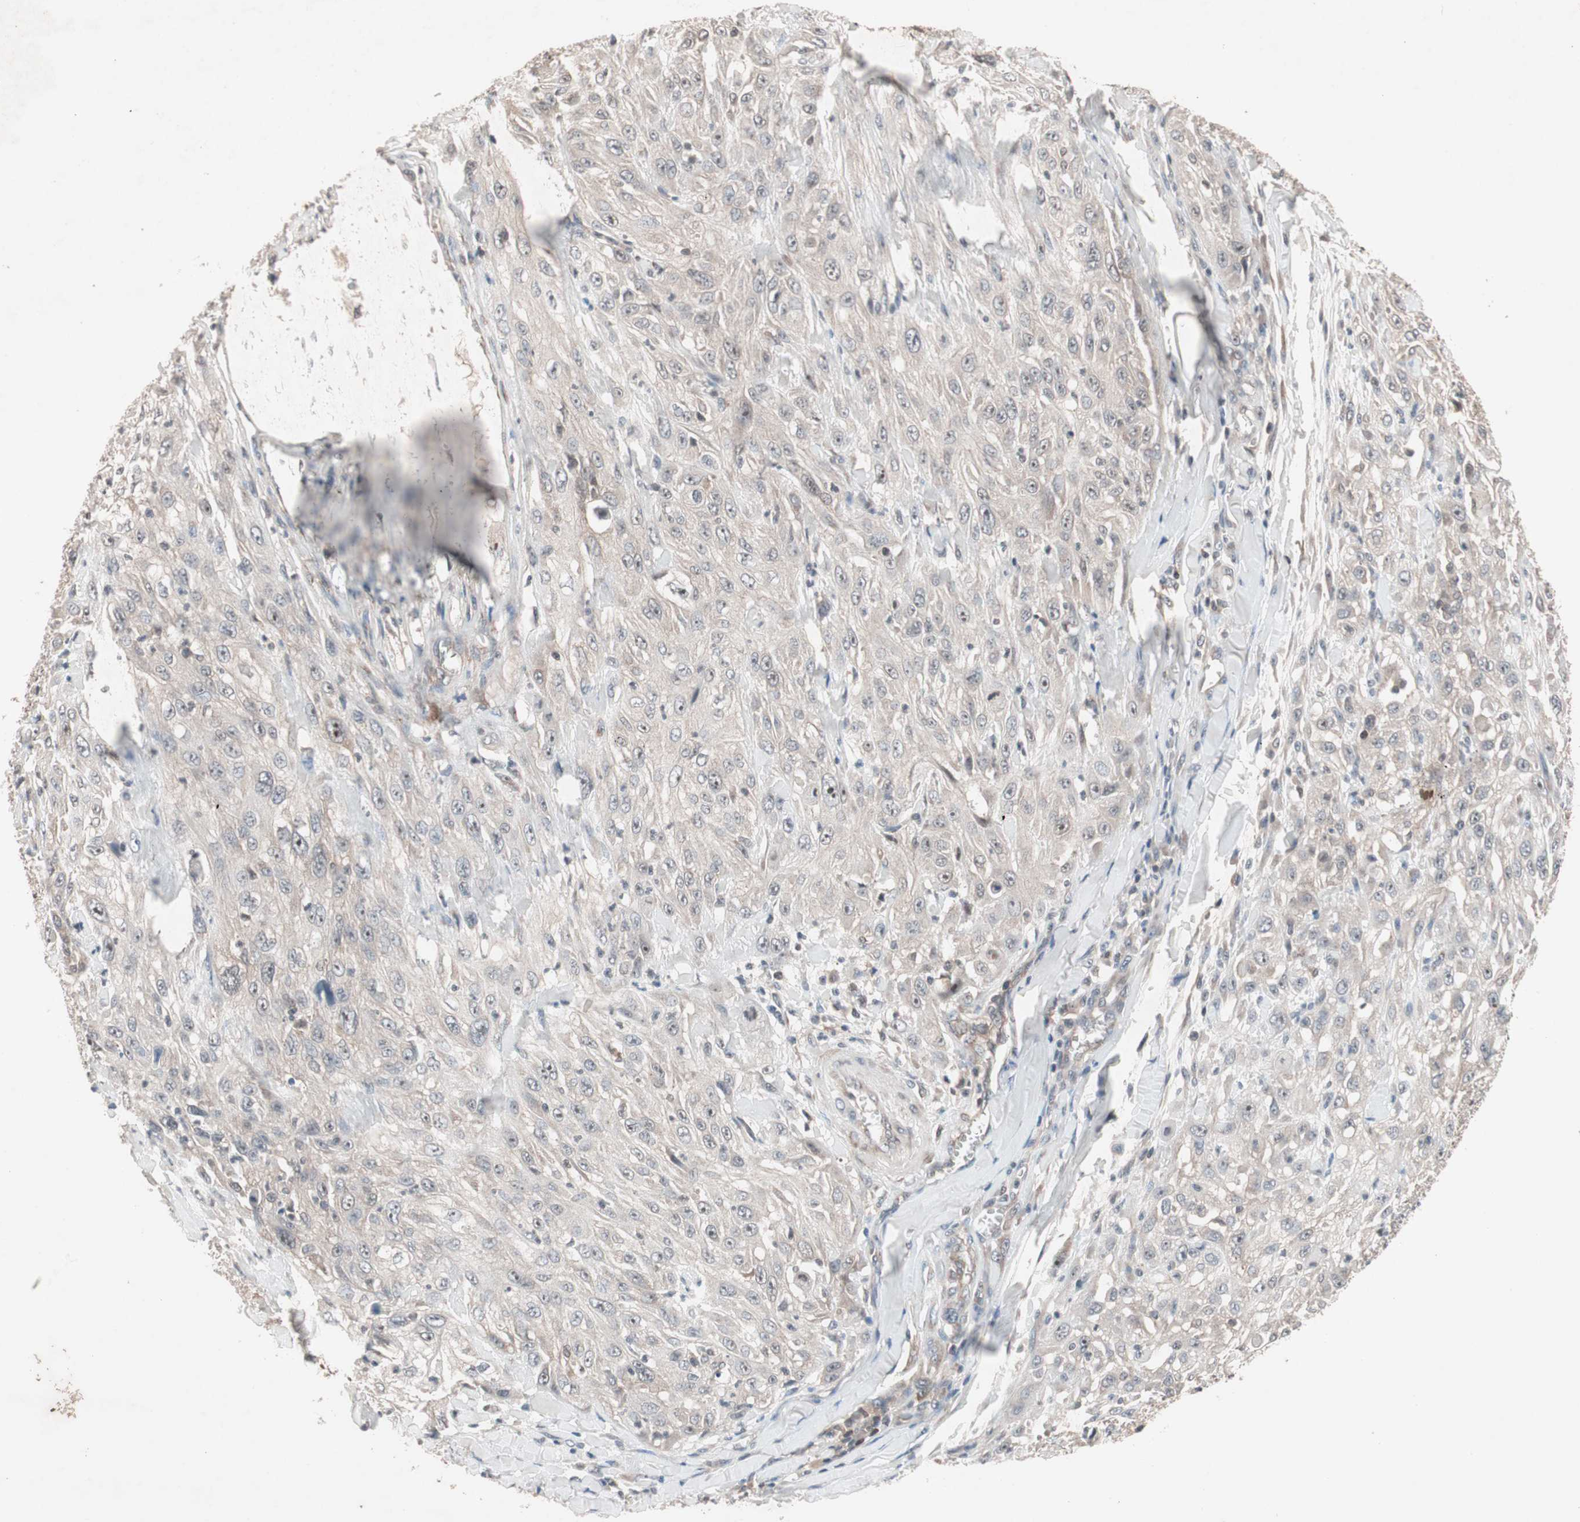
{"staining": {"intensity": "negative", "quantity": "none", "location": "none"}, "tissue": "skin cancer", "cell_type": "Tumor cells", "image_type": "cancer", "snomed": [{"axis": "morphology", "description": "Squamous cell carcinoma, NOS"}, {"axis": "morphology", "description": "Squamous cell carcinoma, metastatic, NOS"}, {"axis": "topography", "description": "Skin"}, {"axis": "topography", "description": "Lymph node"}], "caption": "Immunohistochemistry micrograph of neoplastic tissue: human skin metastatic squamous cell carcinoma stained with DAB shows no significant protein positivity in tumor cells.", "gene": "IRS1", "patient": {"sex": "male", "age": 75}}